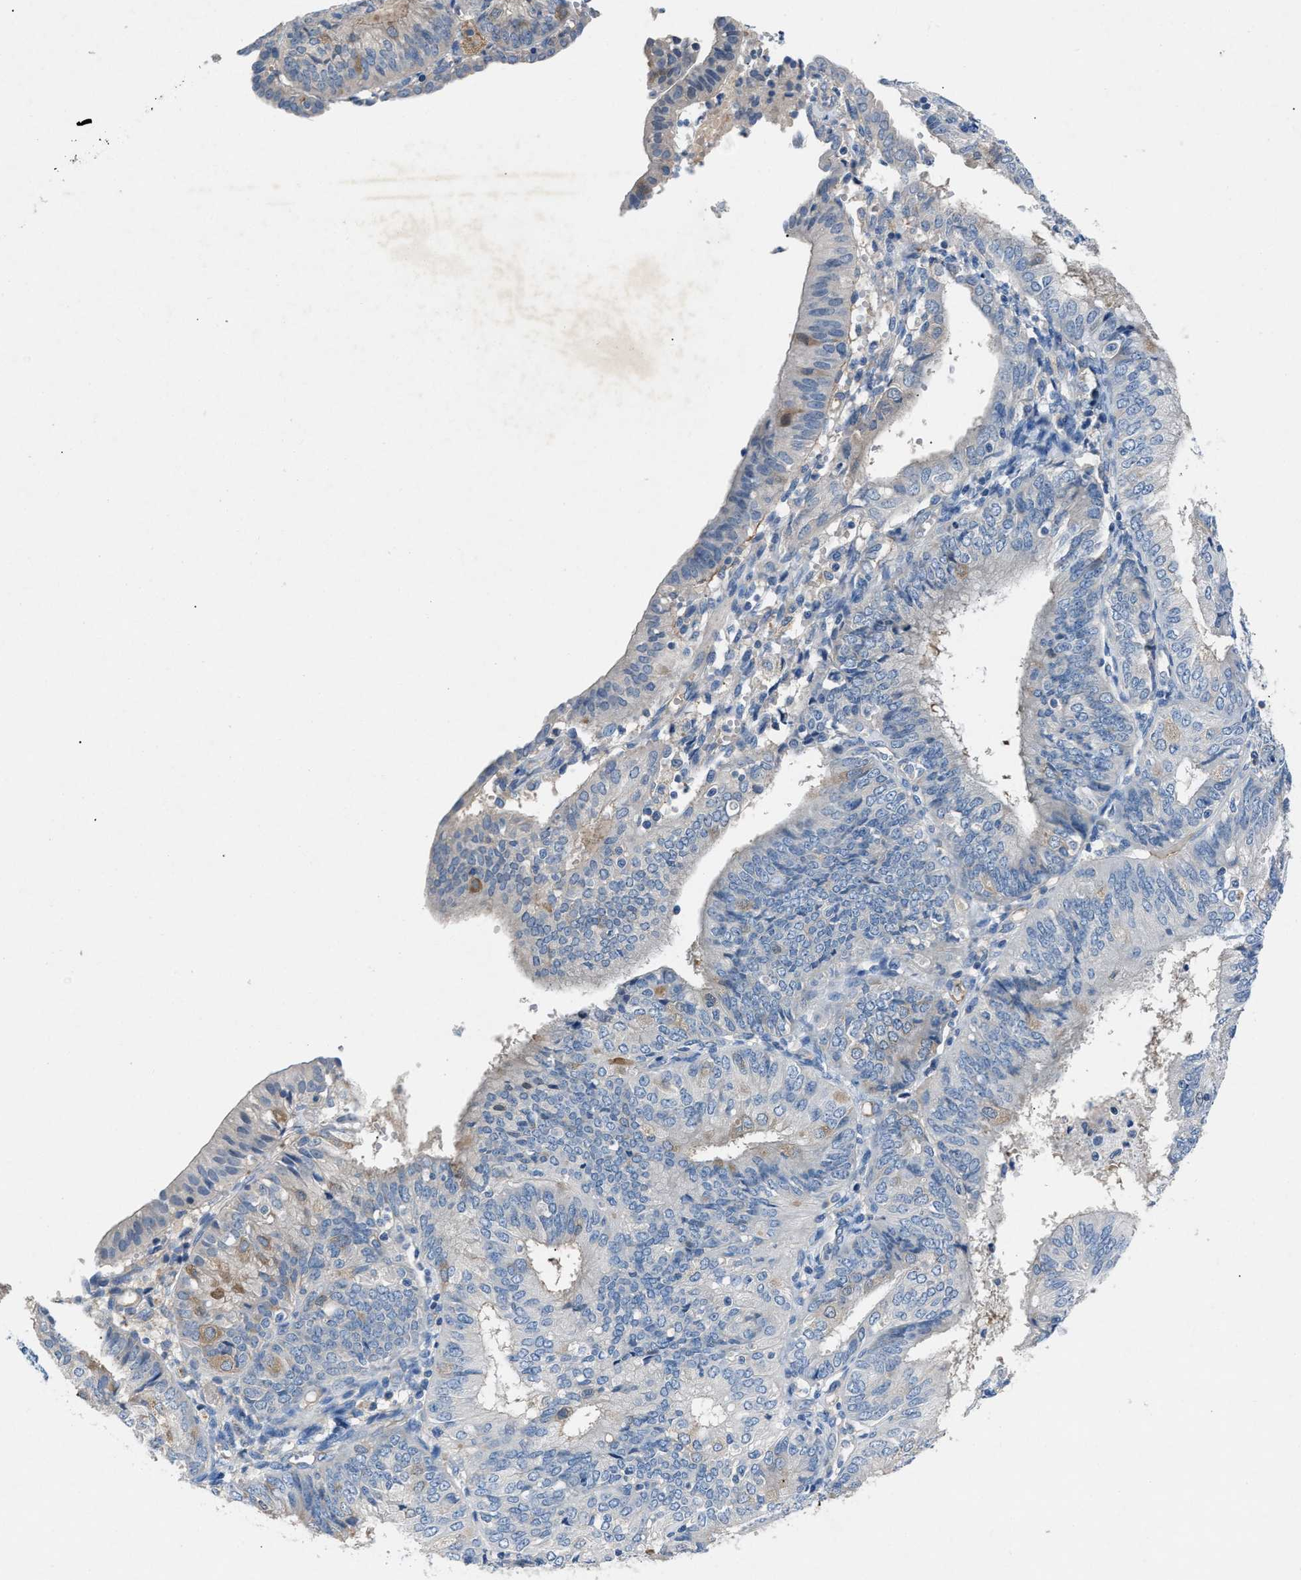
{"staining": {"intensity": "weak", "quantity": "<25%", "location": "cytoplasmic/membranous"}, "tissue": "endometrial cancer", "cell_type": "Tumor cells", "image_type": "cancer", "snomed": [{"axis": "morphology", "description": "Adenocarcinoma, NOS"}, {"axis": "topography", "description": "Endometrium"}], "caption": "Immunohistochemistry of human endometrial cancer (adenocarcinoma) reveals no expression in tumor cells.", "gene": "DNAAF5", "patient": {"sex": "female", "age": 58}}